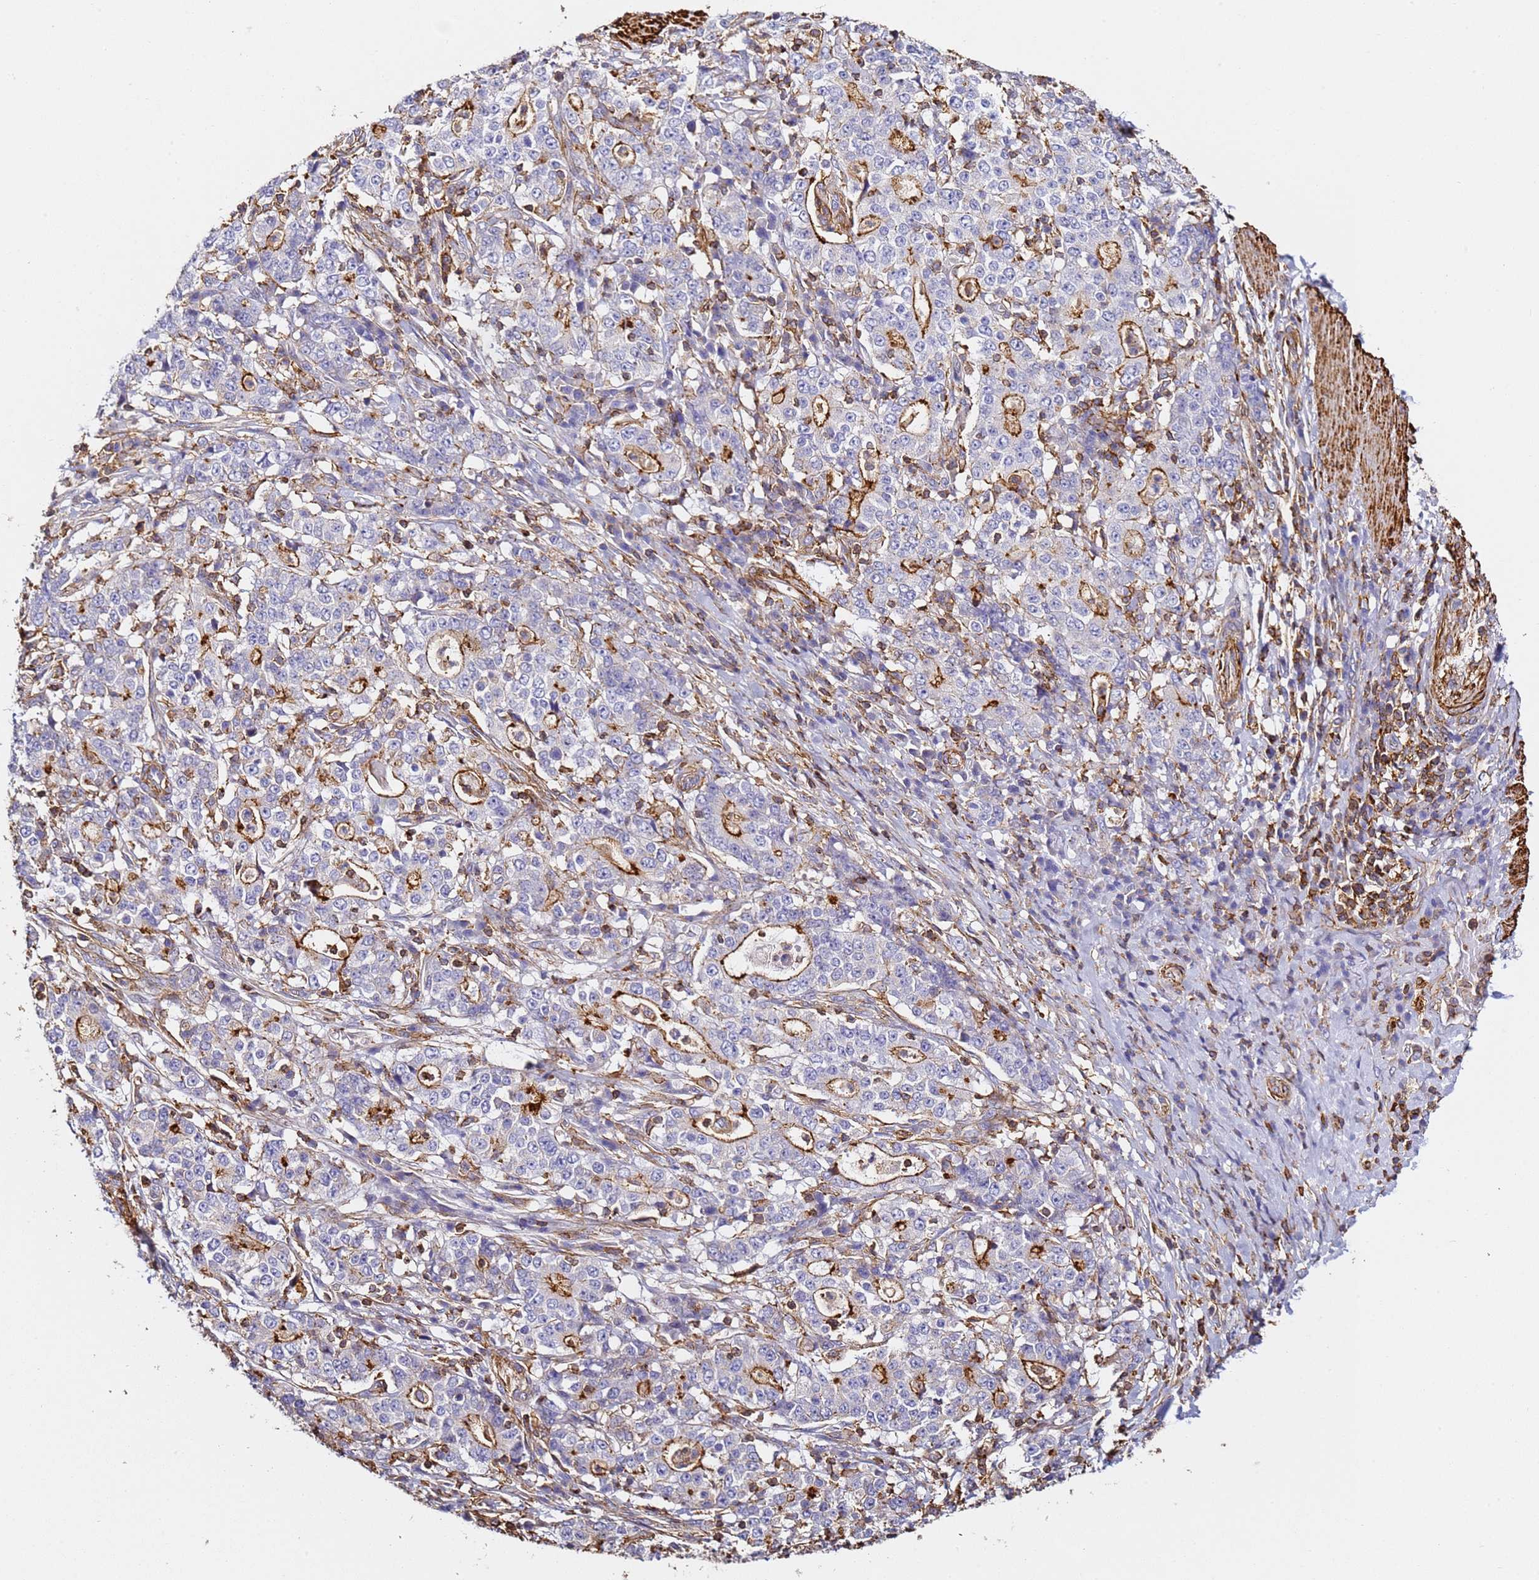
{"staining": {"intensity": "moderate", "quantity": "25%-75%", "location": "cytoplasmic/membranous"}, "tissue": "stomach cancer", "cell_type": "Tumor cells", "image_type": "cancer", "snomed": [{"axis": "morphology", "description": "Normal tissue, NOS"}, {"axis": "morphology", "description": "Adenocarcinoma, NOS"}, {"axis": "topography", "description": "Stomach, upper"}, {"axis": "topography", "description": "Stomach"}], "caption": "IHC staining of stomach adenocarcinoma, which displays medium levels of moderate cytoplasmic/membranous positivity in approximately 25%-75% of tumor cells indicating moderate cytoplasmic/membranous protein positivity. The staining was performed using DAB (3,3'-diaminobenzidine) (brown) for protein detection and nuclei were counterstained in hematoxylin (blue).", "gene": "ZNF671", "patient": {"sex": "male", "age": 59}}